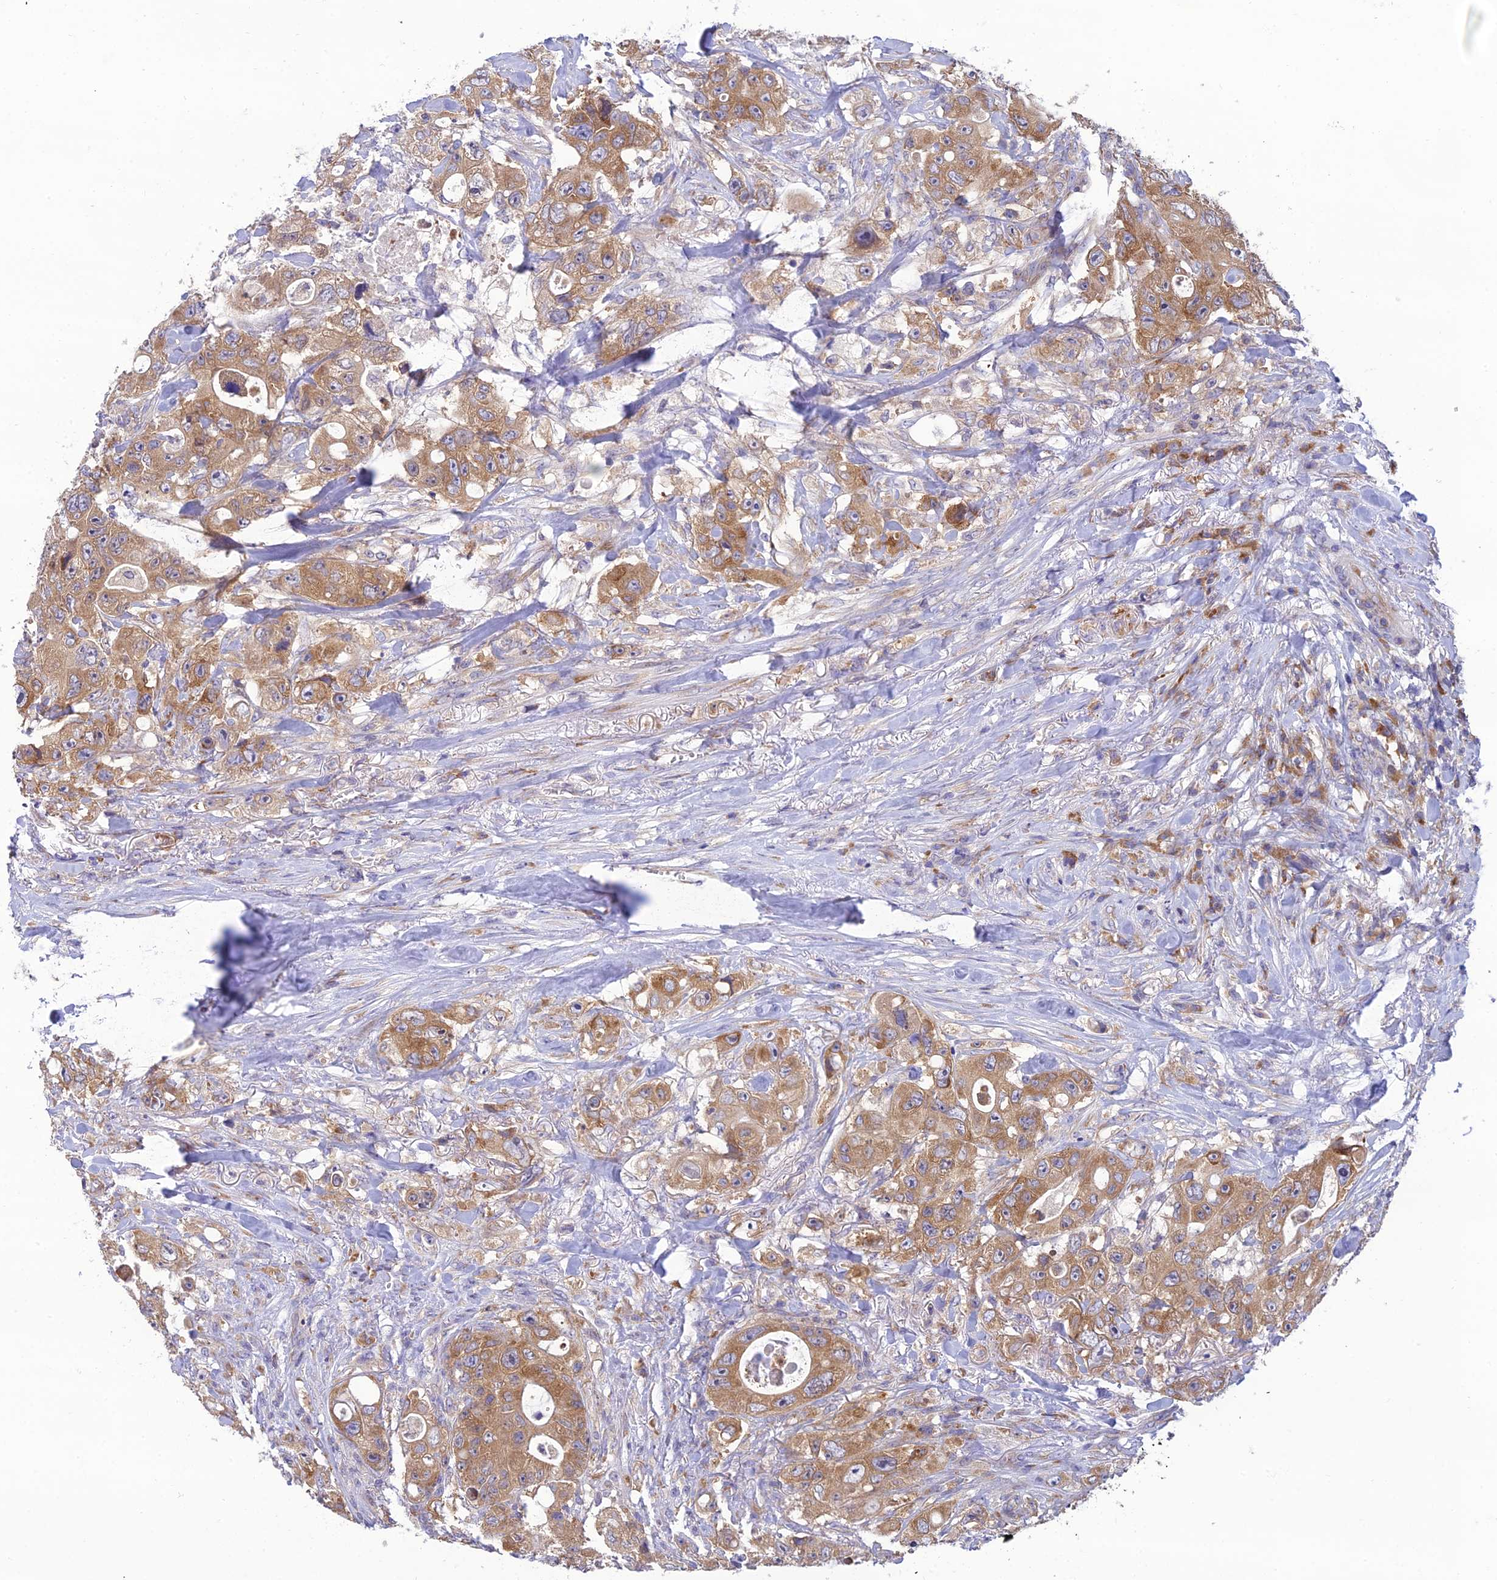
{"staining": {"intensity": "moderate", "quantity": ">75%", "location": "cytoplasmic/membranous"}, "tissue": "colorectal cancer", "cell_type": "Tumor cells", "image_type": "cancer", "snomed": [{"axis": "morphology", "description": "Adenocarcinoma, NOS"}, {"axis": "topography", "description": "Colon"}], "caption": "Immunohistochemistry (IHC) (DAB (3,3'-diaminobenzidine)) staining of human adenocarcinoma (colorectal) exhibits moderate cytoplasmic/membranous protein staining in approximately >75% of tumor cells. Using DAB (3,3'-diaminobenzidine) (brown) and hematoxylin (blue) stains, captured at high magnification using brightfield microscopy.", "gene": "CLCN7", "patient": {"sex": "female", "age": 46}}